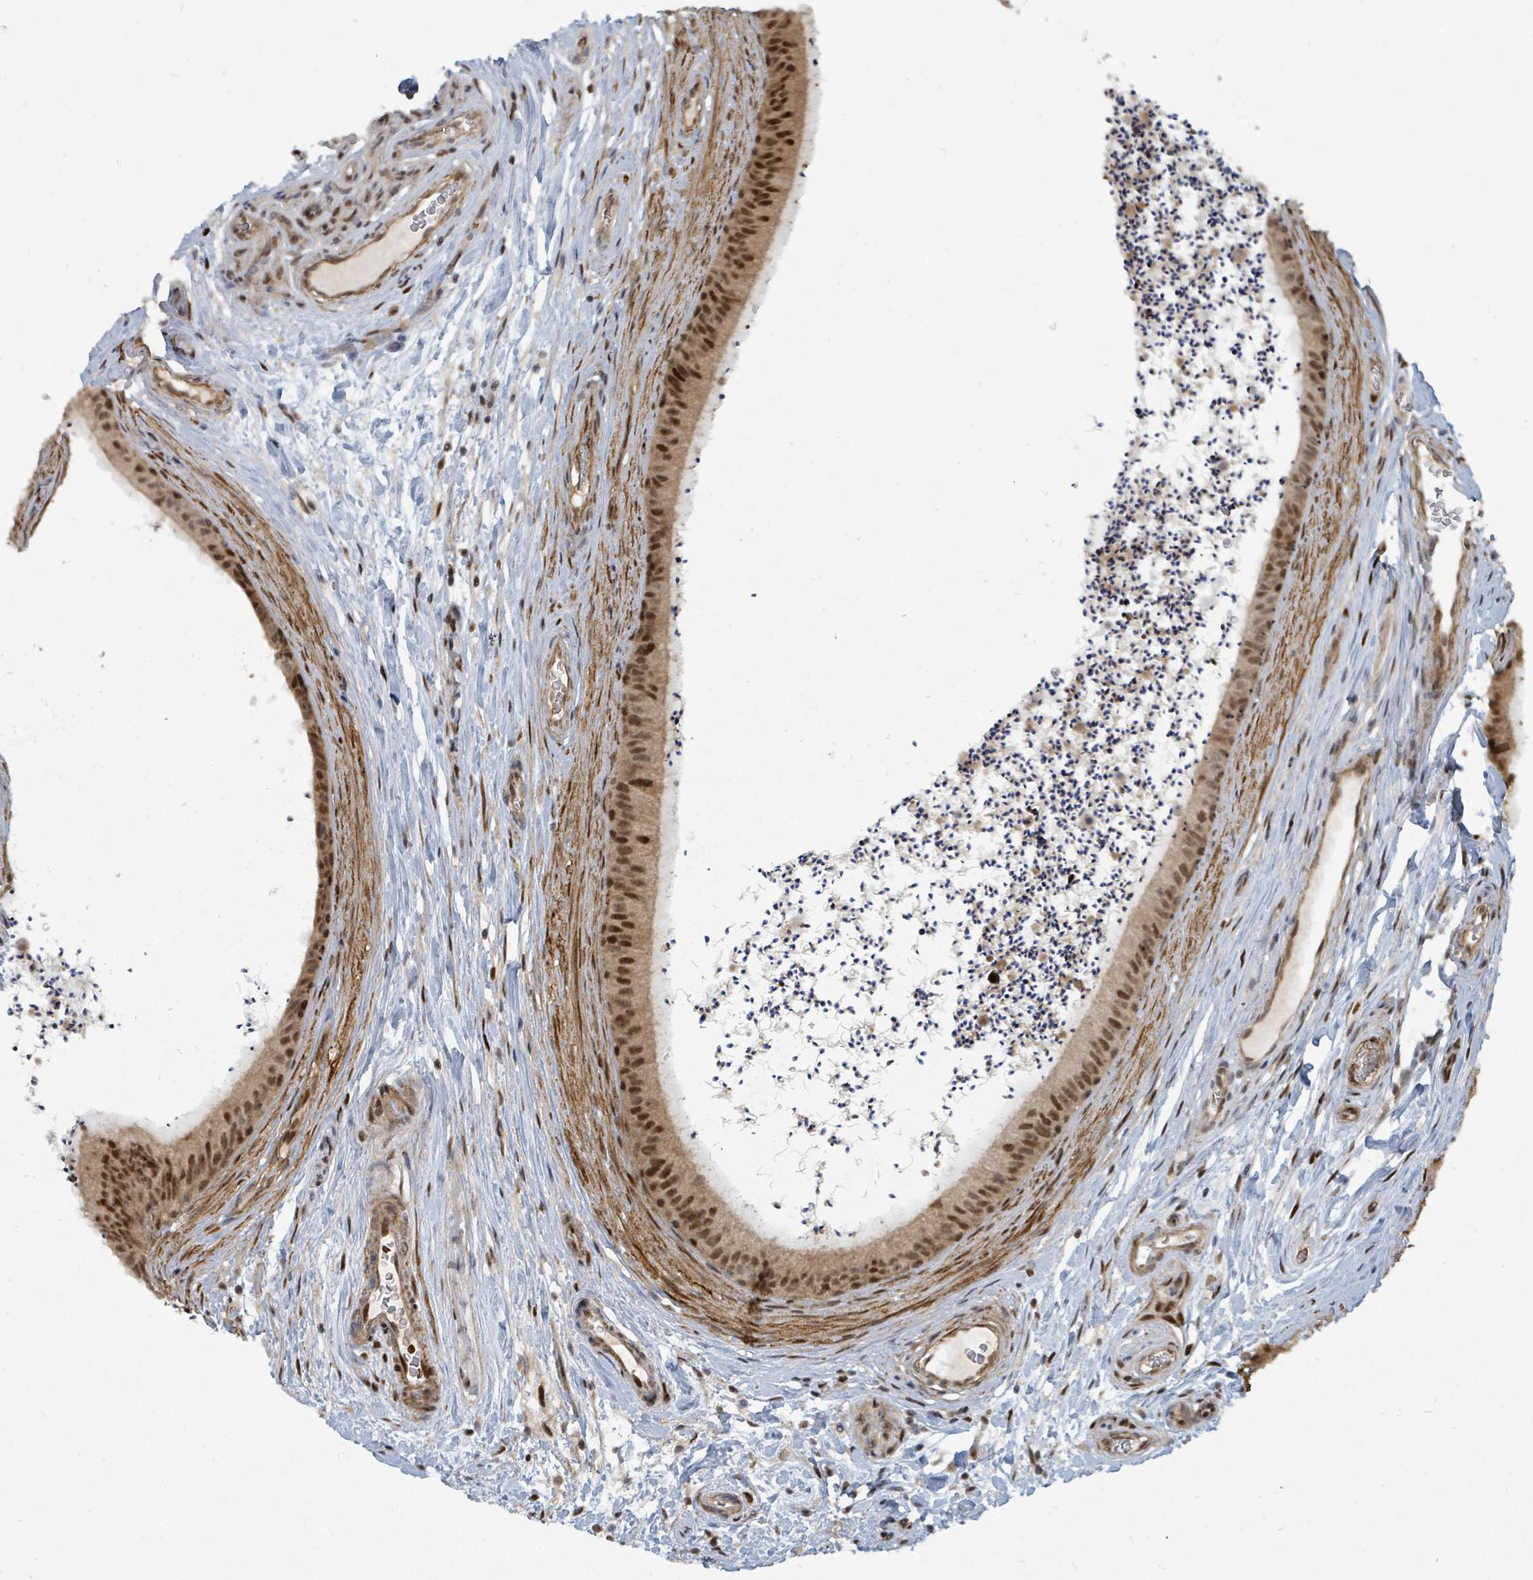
{"staining": {"intensity": "strong", "quantity": ">75%", "location": "cytoplasmic/membranous,nuclear"}, "tissue": "epididymis", "cell_type": "Glandular cells", "image_type": "normal", "snomed": [{"axis": "morphology", "description": "Normal tissue, NOS"}, {"axis": "topography", "description": "Testis"}, {"axis": "topography", "description": "Epididymis"}], "caption": "Immunohistochemistry (IHC) (DAB) staining of benign human epididymis shows strong cytoplasmic/membranous,nuclear protein positivity in about >75% of glandular cells.", "gene": "TRDMT1", "patient": {"sex": "male", "age": 41}}